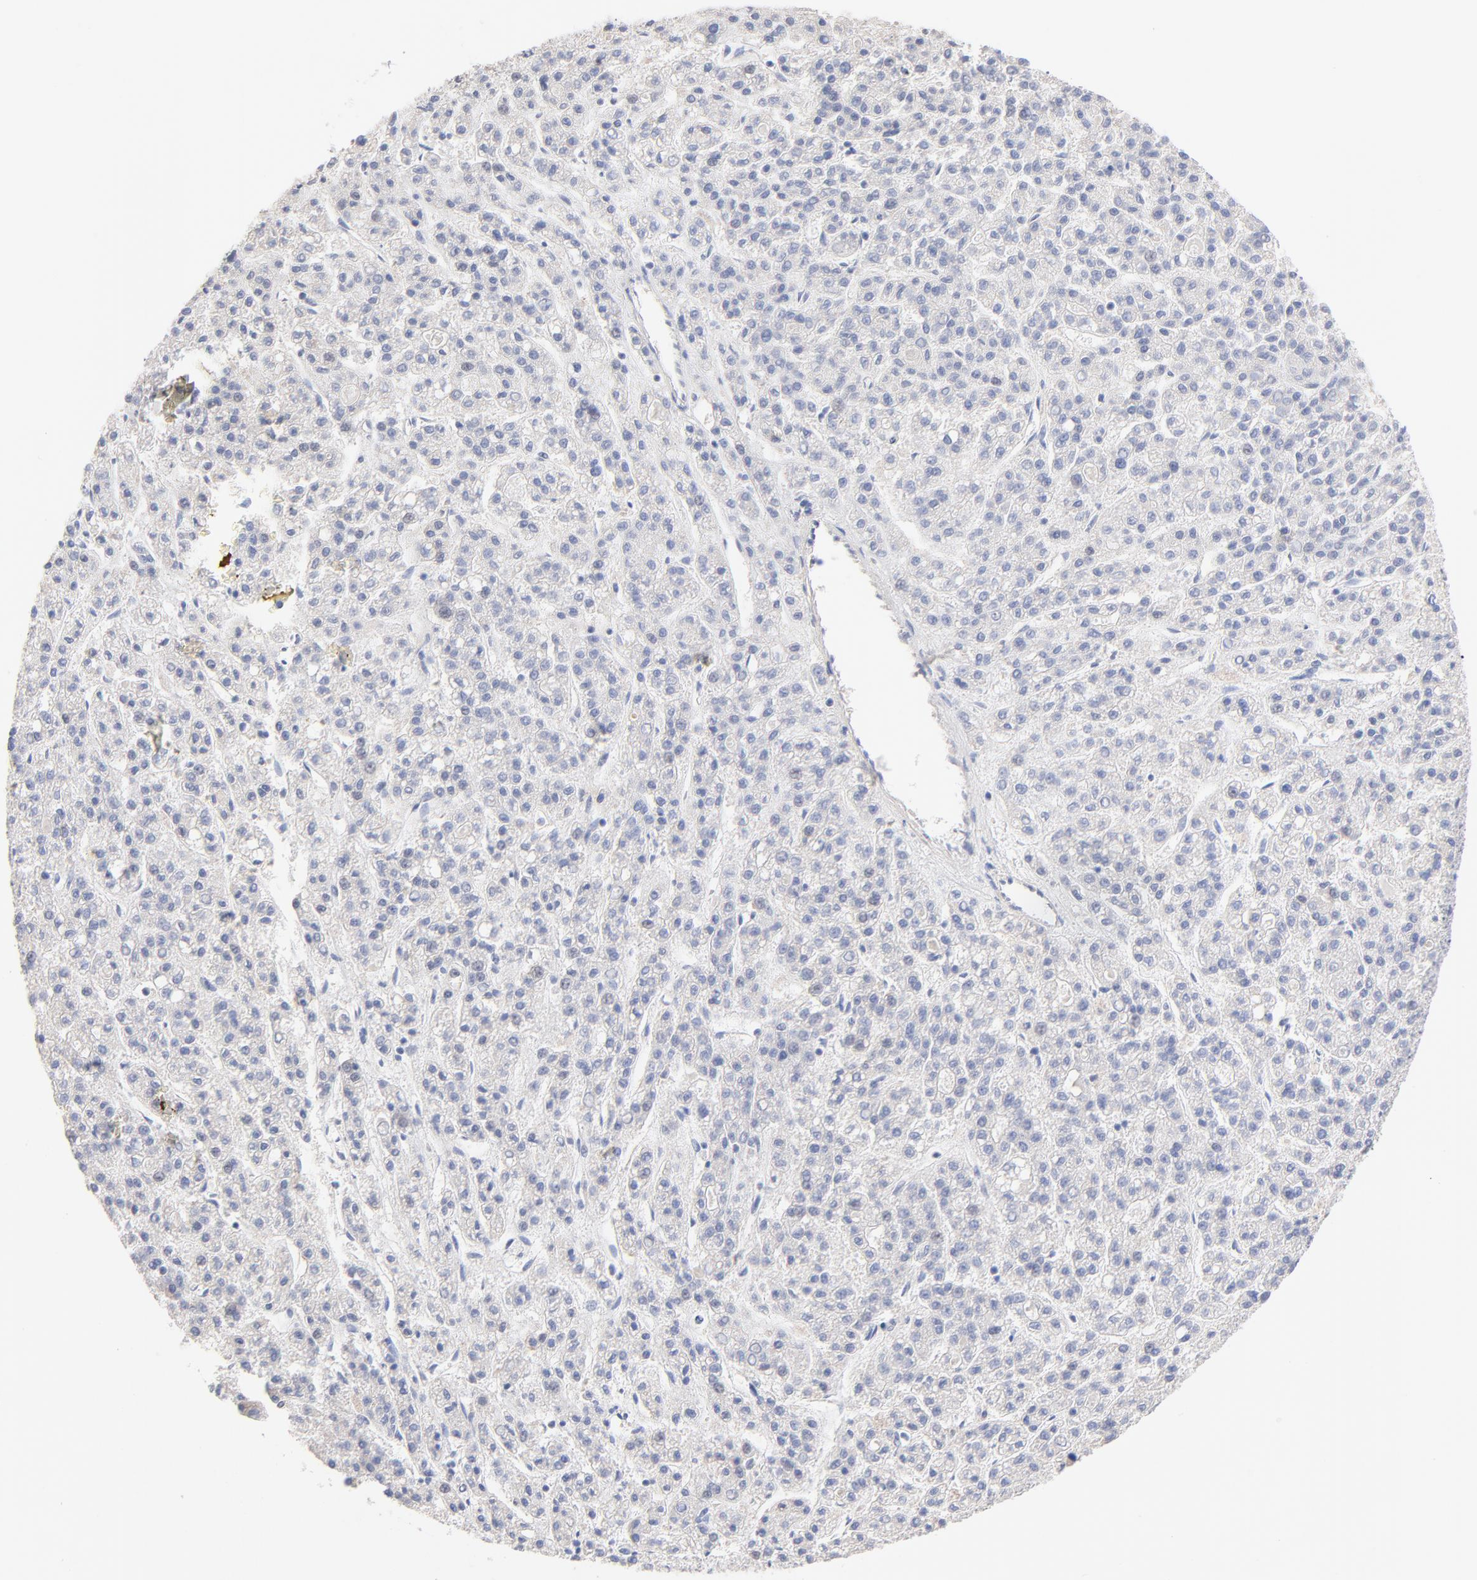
{"staining": {"intensity": "negative", "quantity": "none", "location": "none"}, "tissue": "liver cancer", "cell_type": "Tumor cells", "image_type": "cancer", "snomed": [{"axis": "morphology", "description": "Carcinoma, Hepatocellular, NOS"}, {"axis": "topography", "description": "Liver"}], "caption": "High power microscopy photomicrograph of an IHC histopathology image of liver hepatocellular carcinoma, revealing no significant staining in tumor cells.", "gene": "TWNK", "patient": {"sex": "male", "age": 70}}